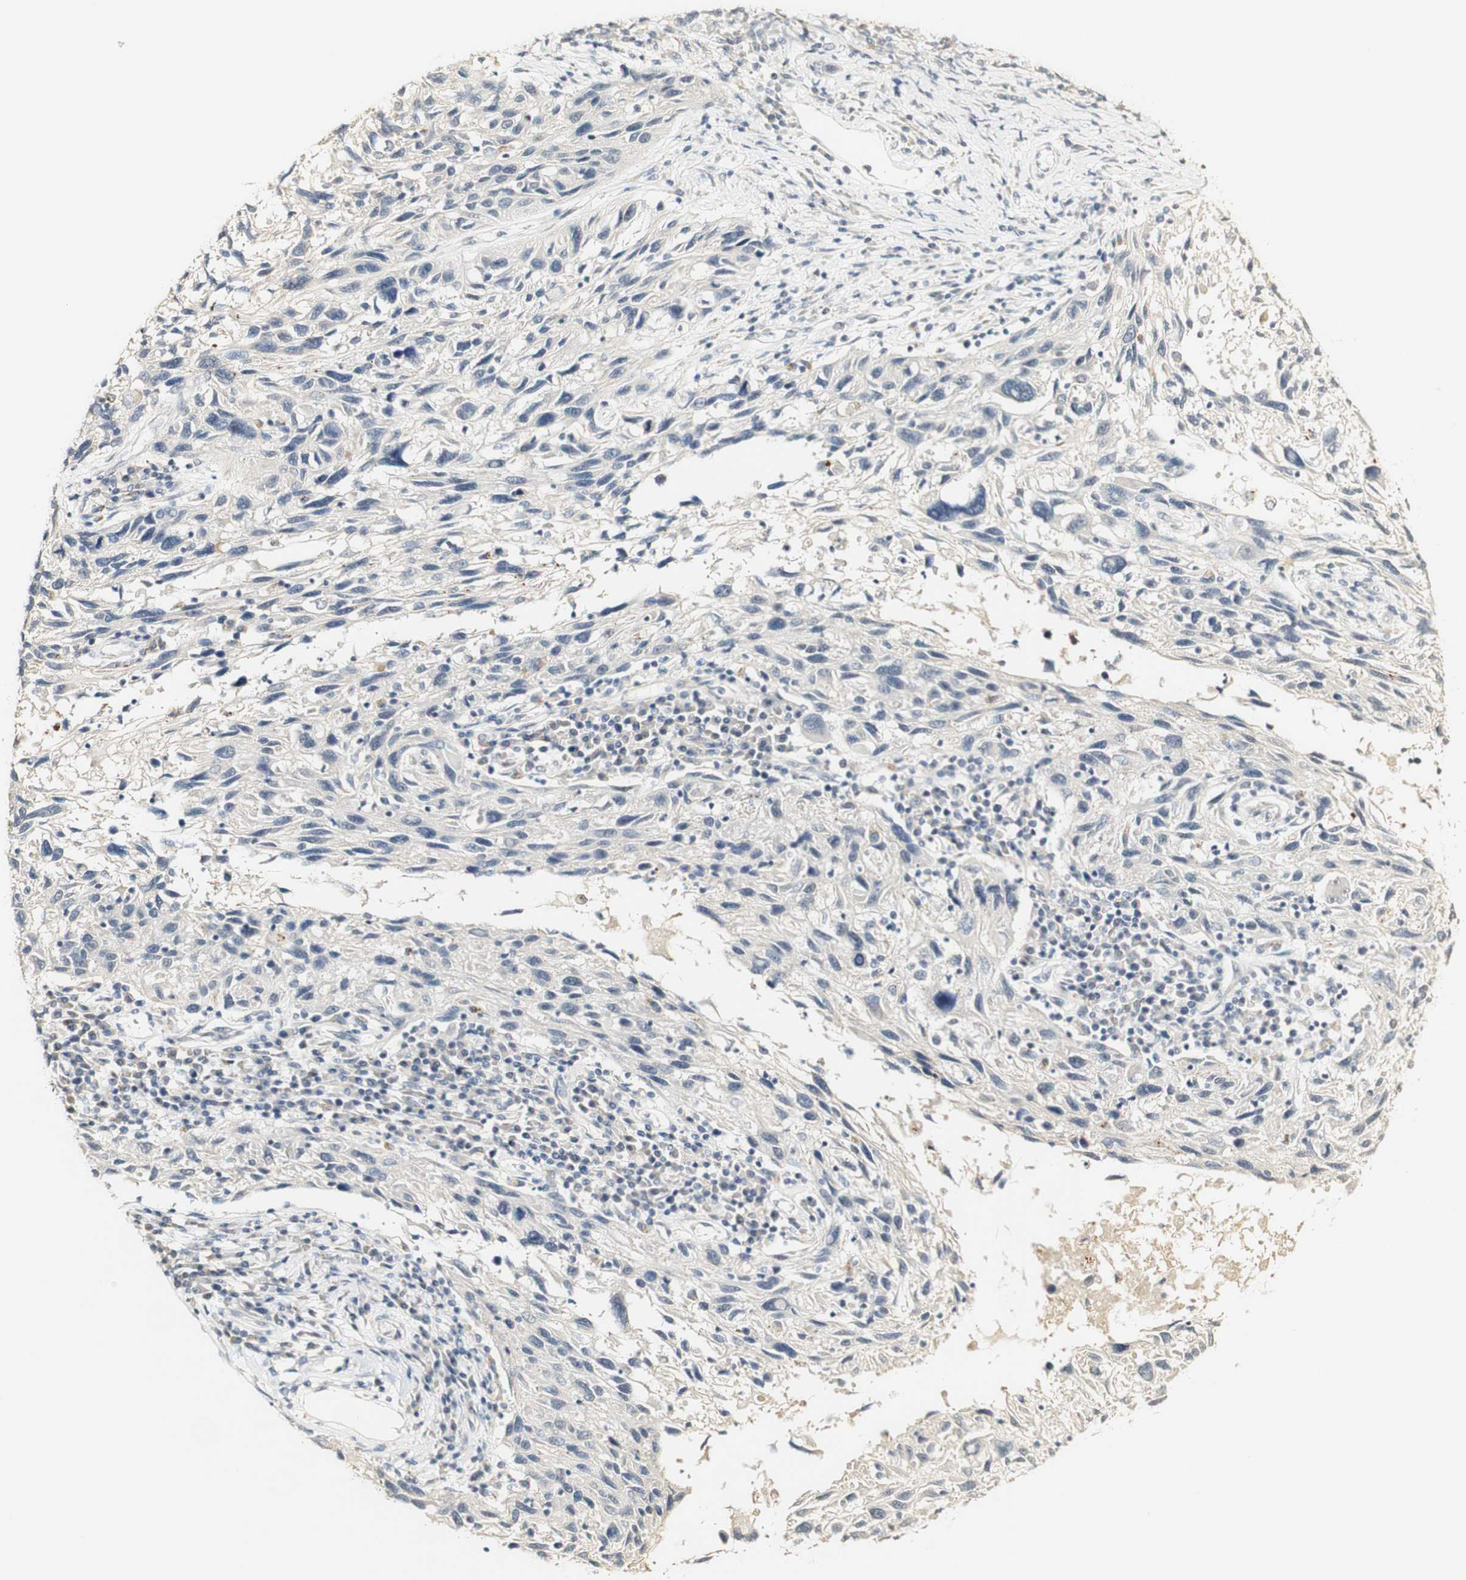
{"staining": {"intensity": "negative", "quantity": "none", "location": "none"}, "tissue": "melanoma", "cell_type": "Tumor cells", "image_type": "cancer", "snomed": [{"axis": "morphology", "description": "Malignant melanoma, NOS"}, {"axis": "topography", "description": "Skin"}], "caption": "A photomicrograph of human melanoma is negative for staining in tumor cells.", "gene": "SYT7", "patient": {"sex": "male", "age": 53}}